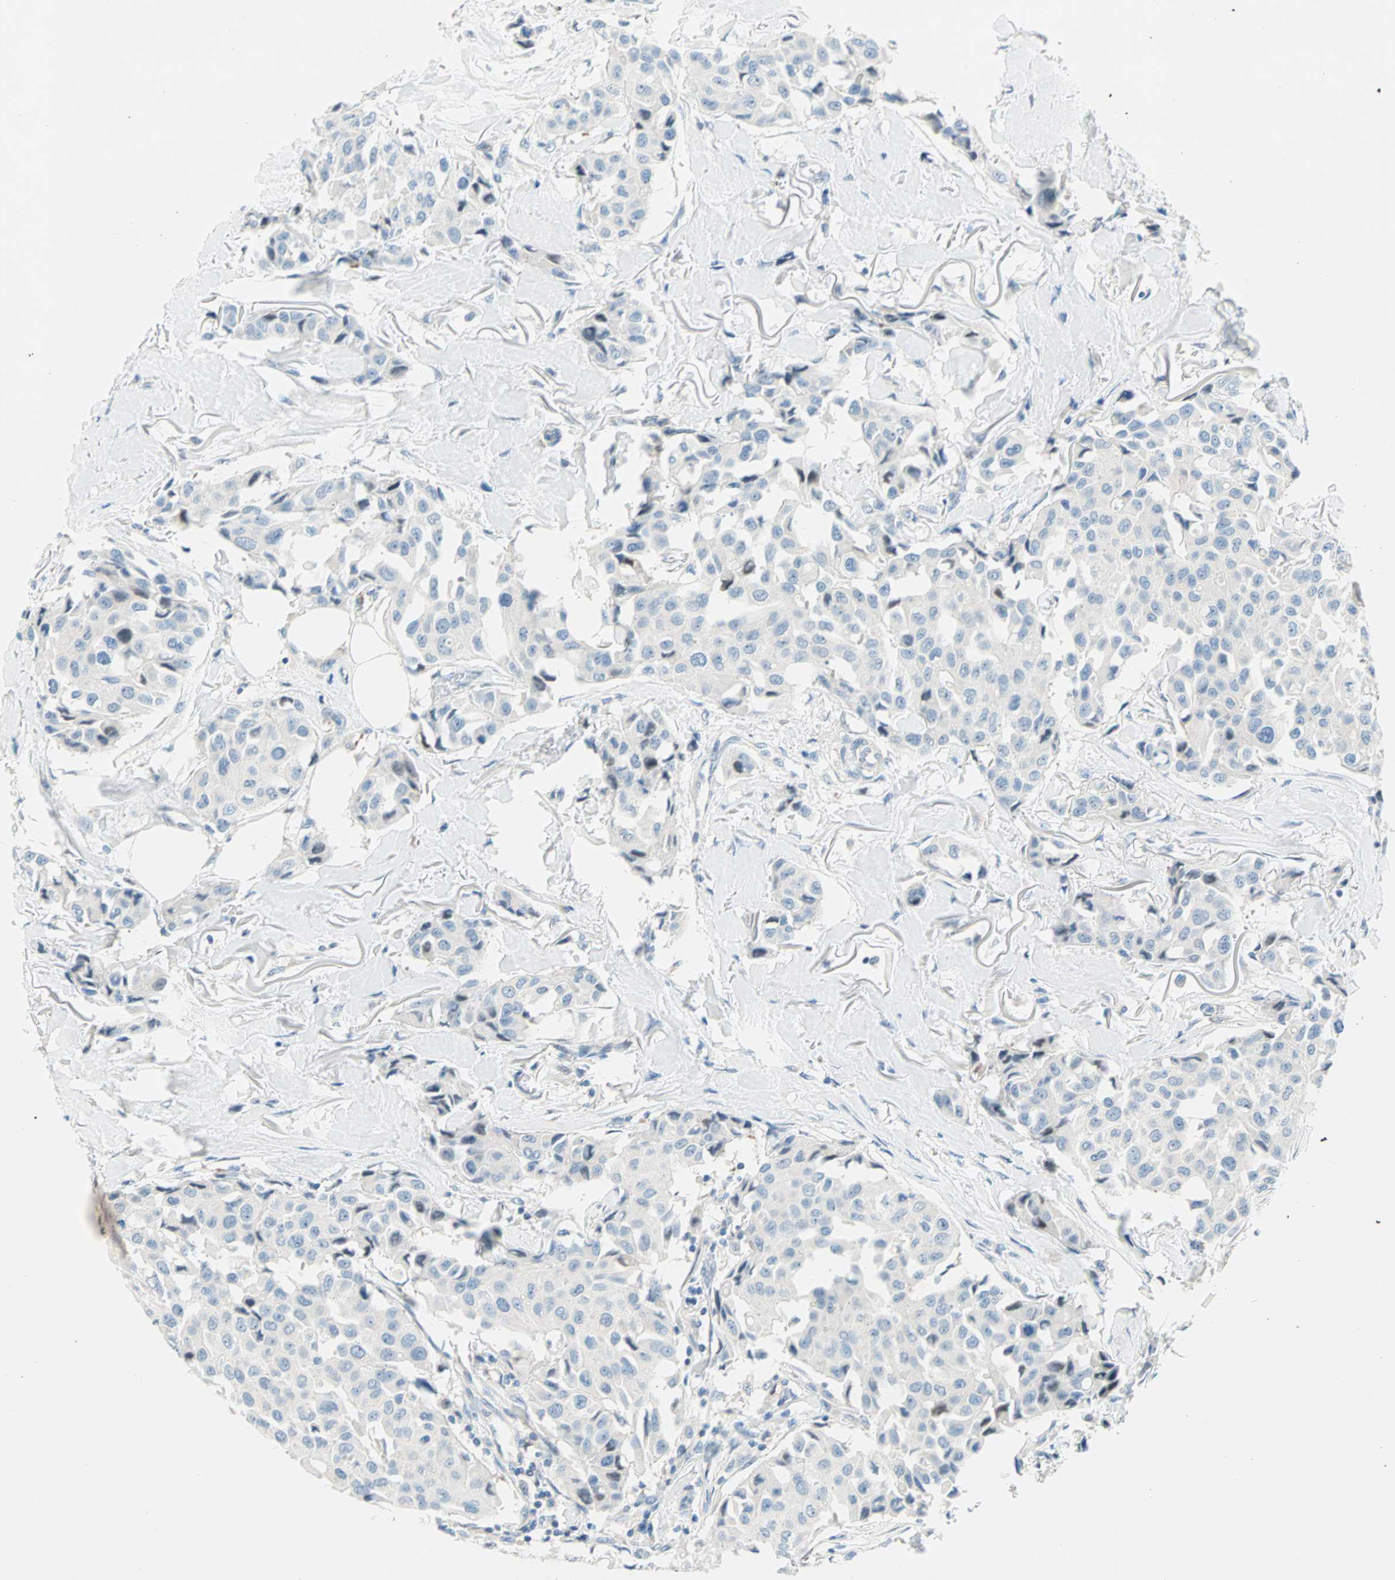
{"staining": {"intensity": "negative", "quantity": "none", "location": "none"}, "tissue": "breast cancer", "cell_type": "Tumor cells", "image_type": "cancer", "snomed": [{"axis": "morphology", "description": "Duct carcinoma"}, {"axis": "topography", "description": "Breast"}], "caption": "Histopathology image shows no protein staining in tumor cells of breast cancer tissue.", "gene": "TMEM163", "patient": {"sex": "female", "age": 80}}